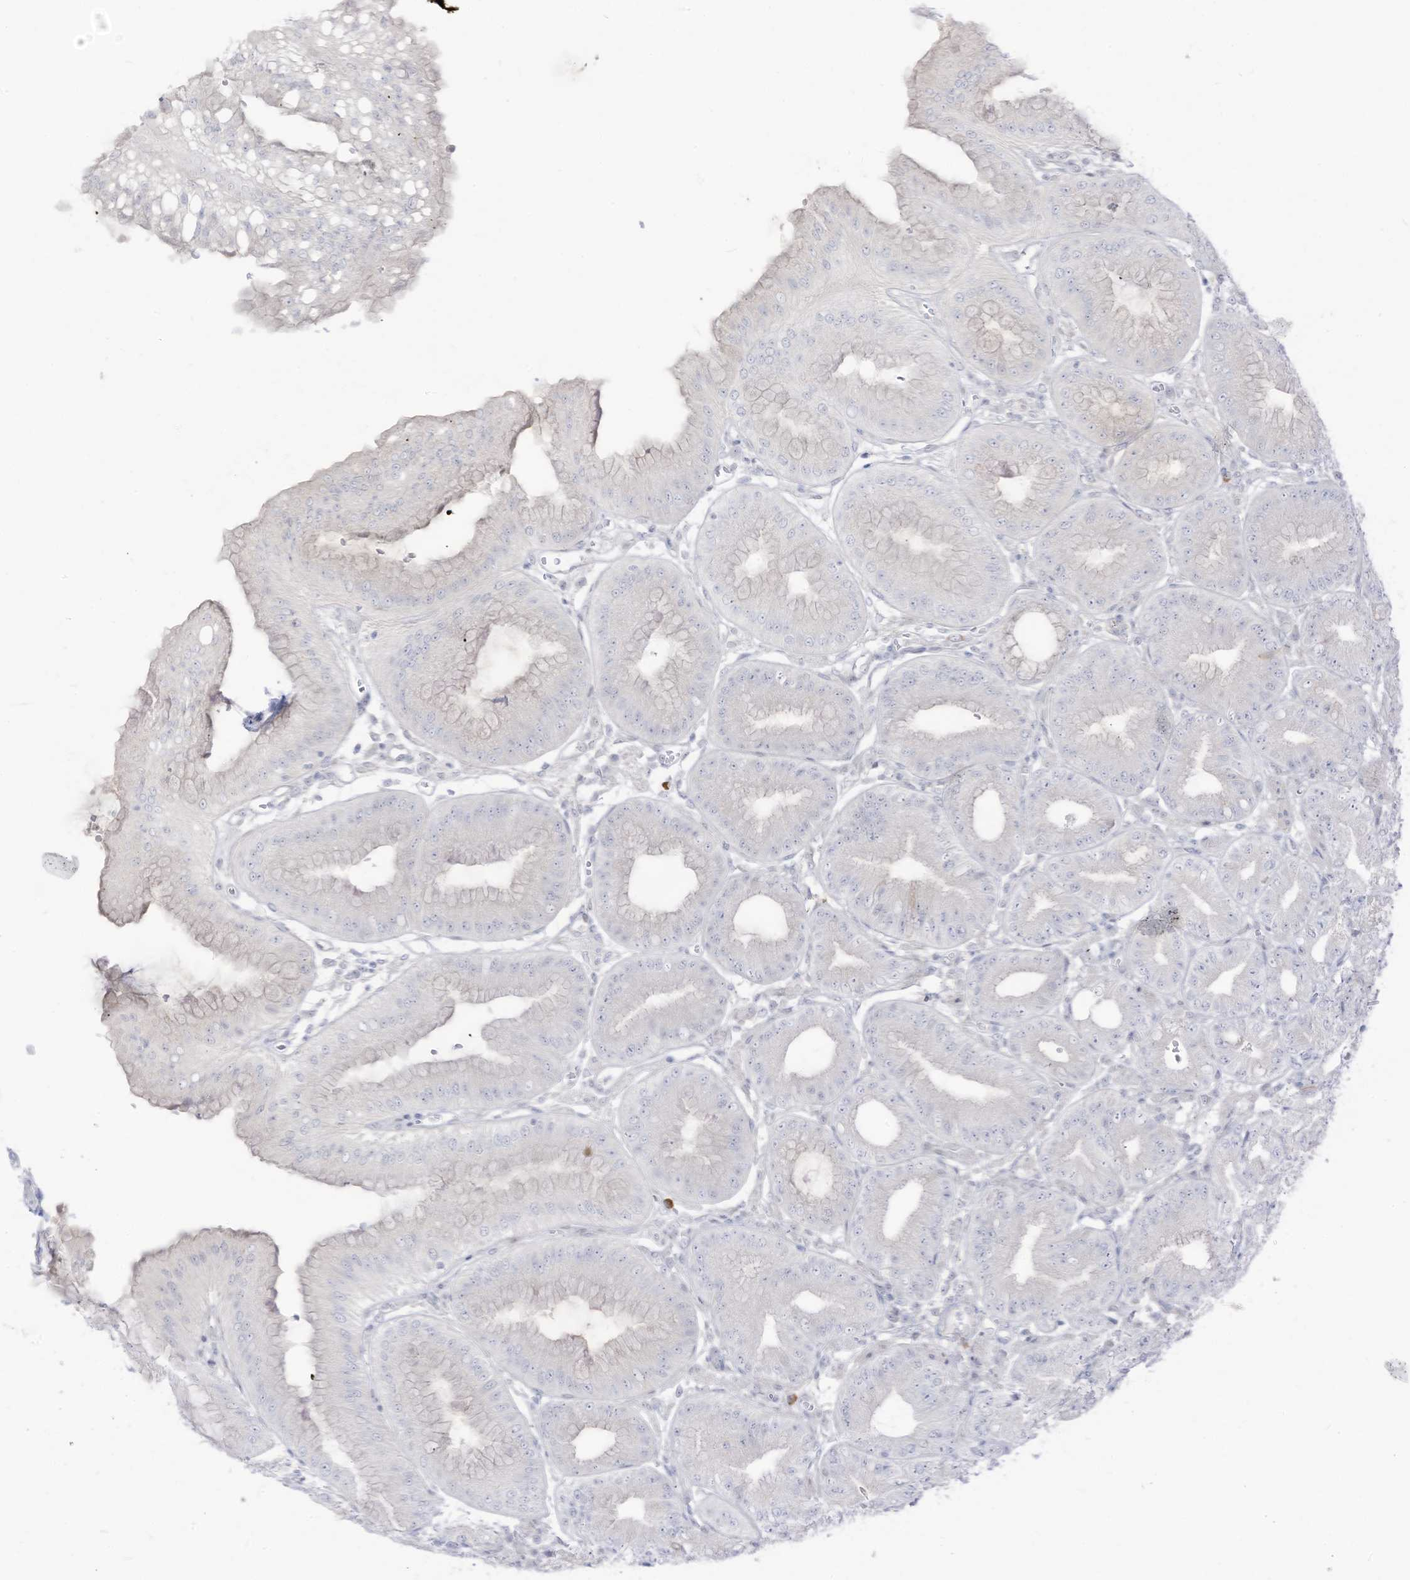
{"staining": {"intensity": "weak", "quantity": "<25%", "location": "cytoplasmic/membranous"}, "tissue": "stomach", "cell_type": "Glandular cells", "image_type": "normal", "snomed": [{"axis": "morphology", "description": "Normal tissue, NOS"}, {"axis": "topography", "description": "Stomach, lower"}], "caption": "Immunohistochemistry micrograph of normal stomach: stomach stained with DAB exhibits no significant protein positivity in glandular cells.", "gene": "ASPRV1", "patient": {"sex": "male", "age": 71}}